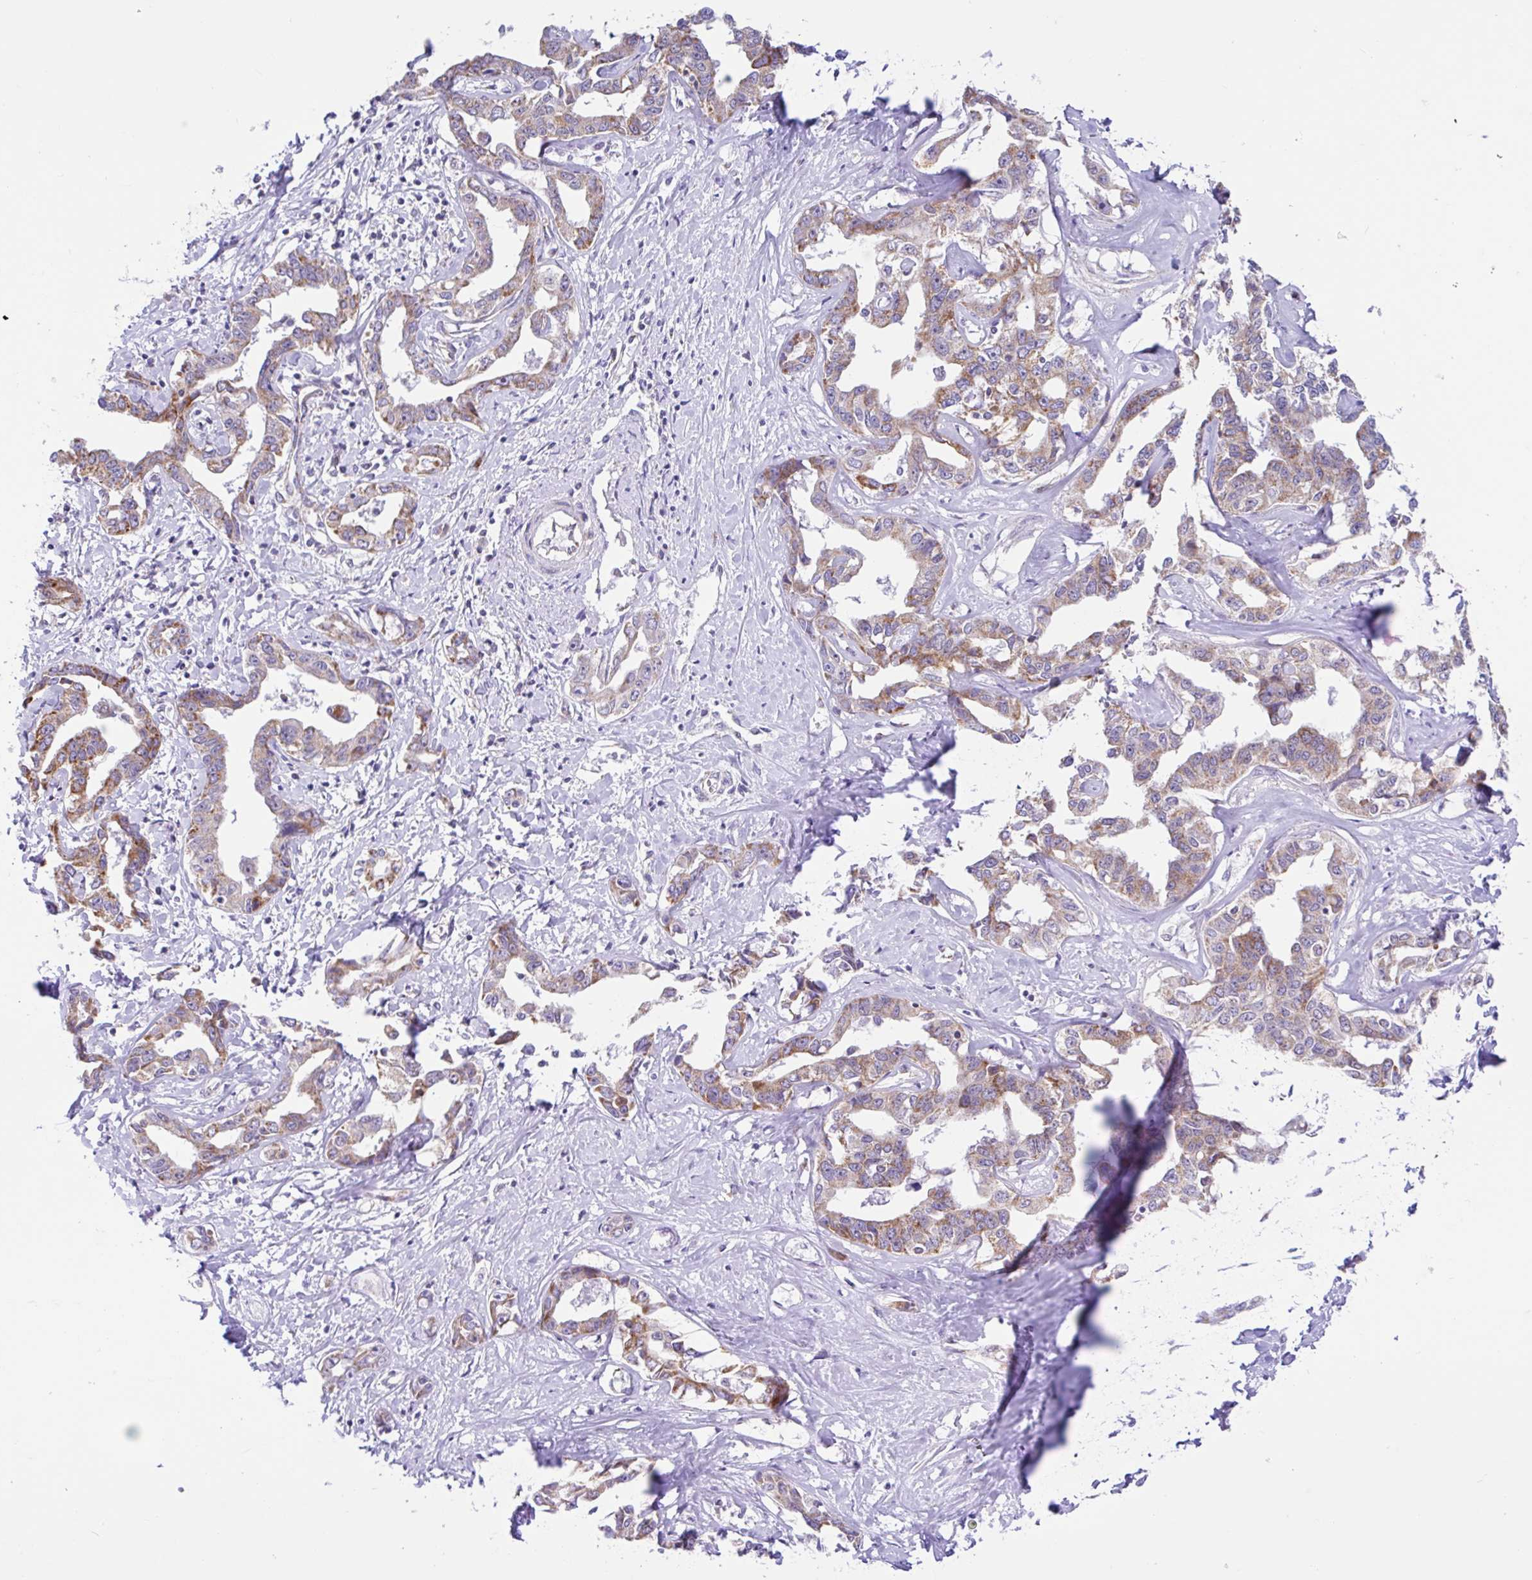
{"staining": {"intensity": "weak", "quantity": ">75%", "location": "cytoplasmic/membranous"}, "tissue": "liver cancer", "cell_type": "Tumor cells", "image_type": "cancer", "snomed": [{"axis": "morphology", "description": "Cholangiocarcinoma"}, {"axis": "topography", "description": "Liver"}], "caption": "Human liver cholangiocarcinoma stained for a protein (brown) shows weak cytoplasmic/membranous positive staining in approximately >75% of tumor cells.", "gene": "NDUFS2", "patient": {"sex": "male", "age": 59}}